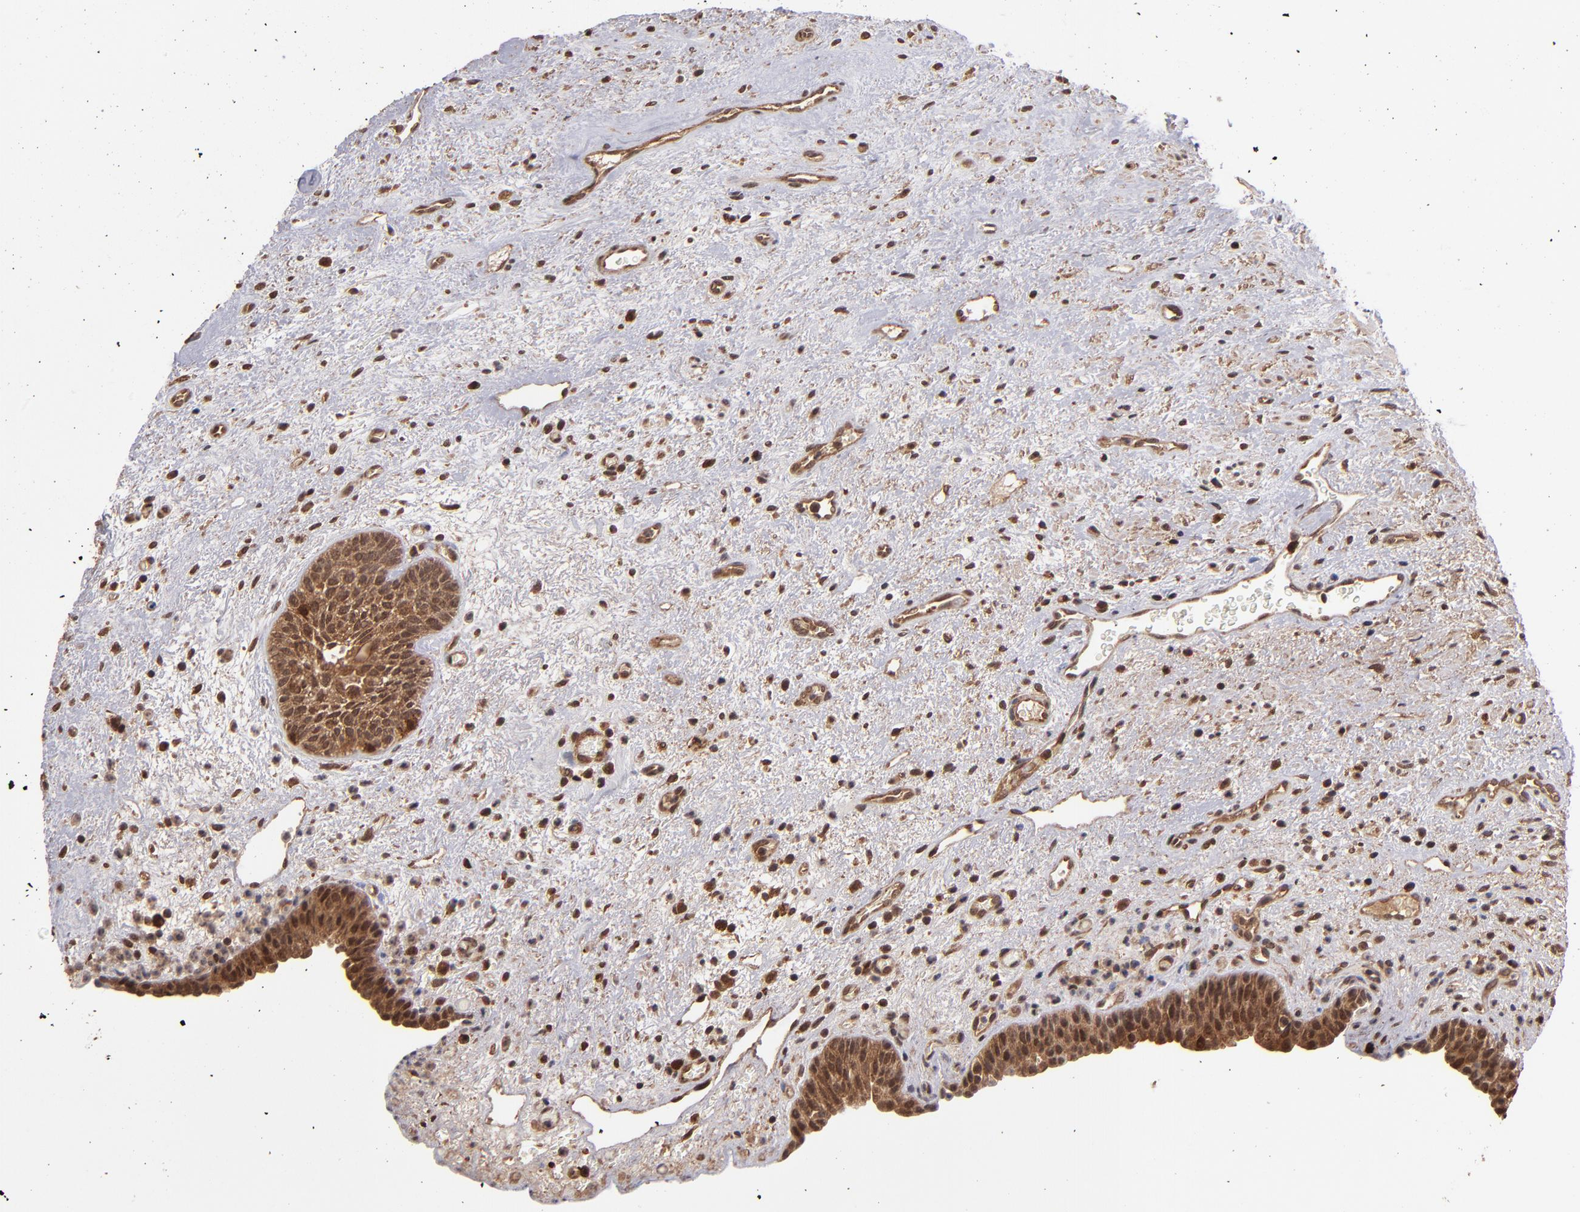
{"staining": {"intensity": "strong", "quantity": ">75%", "location": "cytoplasmic/membranous"}, "tissue": "urinary bladder", "cell_type": "Urothelial cells", "image_type": "normal", "snomed": [{"axis": "morphology", "description": "Normal tissue, NOS"}, {"axis": "topography", "description": "Urinary bladder"}], "caption": "Urinary bladder stained with DAB immunohistochemistry exhibits high levels of strong cytoplasmic/membranous positivity in about >75% of urothelial cells. (Brightfield microscopy of DAB IHC at high magnification).", "gene": "NFE2L2", "patient": {"sex": "male", "age": 48}}